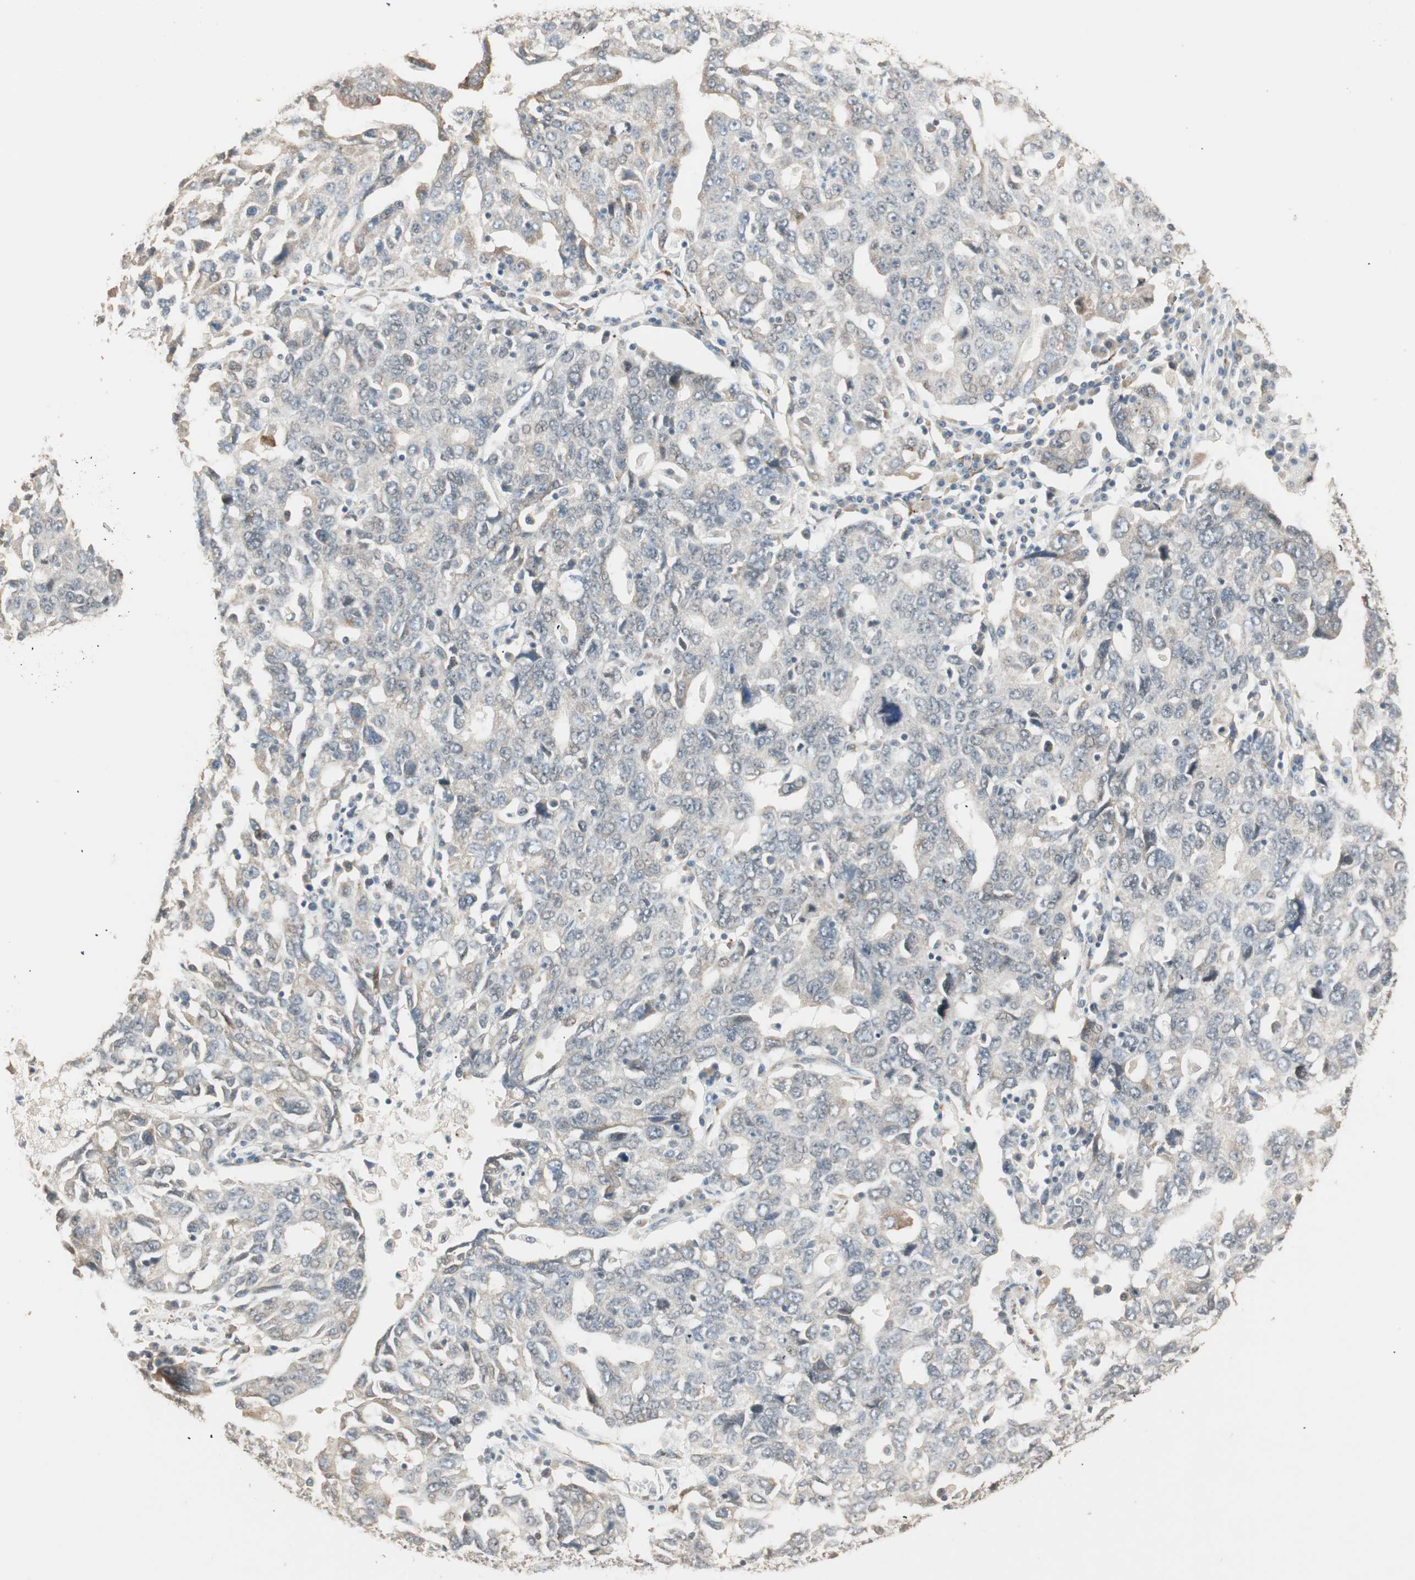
{"staining": {"intensity": "weak", "quantity": "<25%", "location": "cytoplasmic/membranous"}, "tissue": "ovarian cancer", "cell_type": "Tumor cells", "image_type": "cancer", "snomed": [{"axis": "morphology", "description": "Carcinoma, endometroid"}, {"axis": "topography", "description": "Ovary"}], "caption": "Human ovarian cancer stained for a protein using IHC reveals no staining in tumor cells.", "gene": "TASOR", "patient": {"sex": "female", "age": 62}}